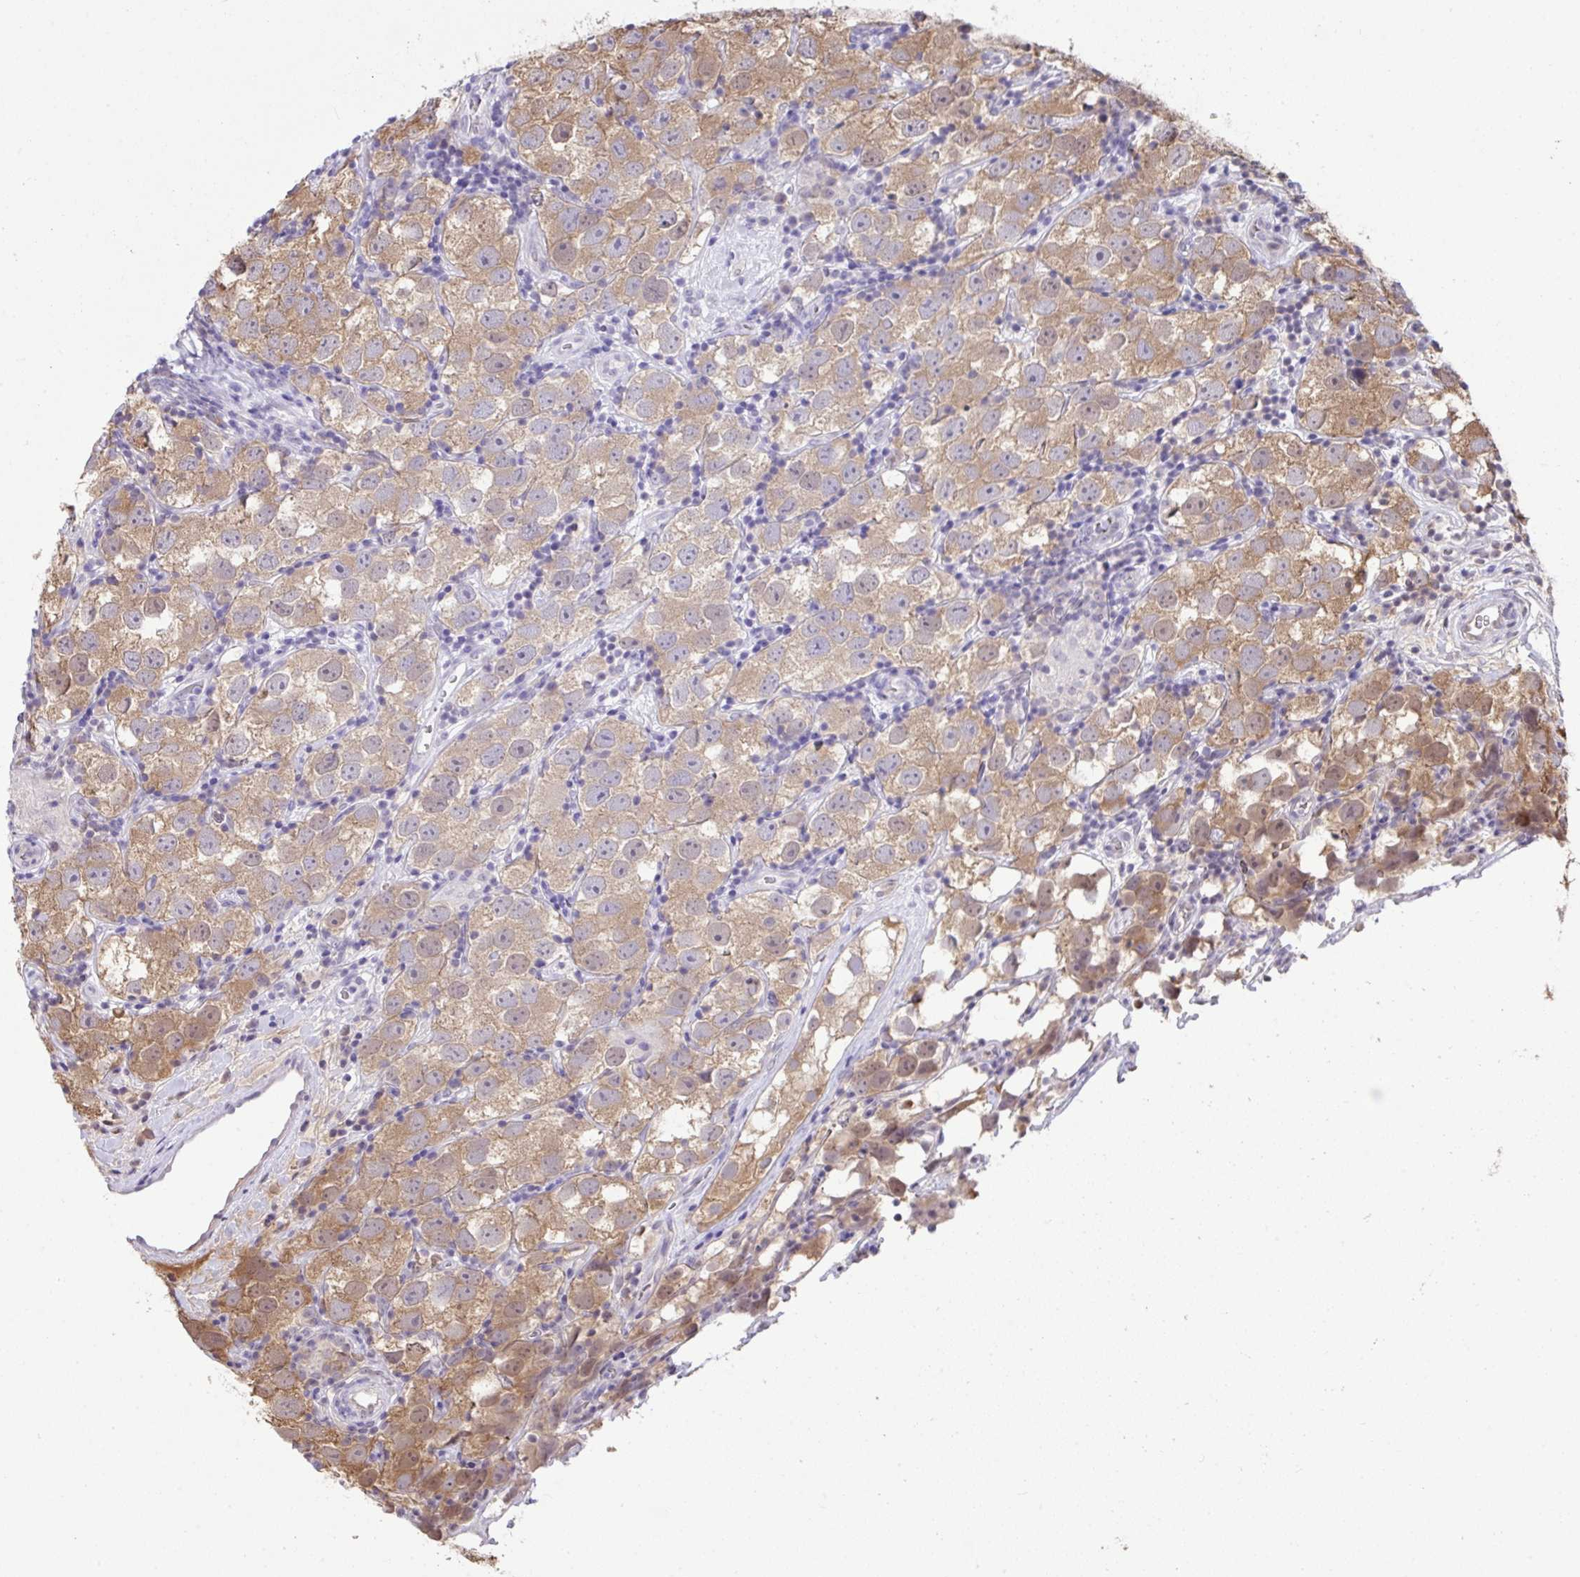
{"staining": {"intensity": "moderate", "quantity": ">75%", "location": "cytoplasmic/membranous"}, "tissue": "testis cancer", "cell_type": "Tumor cells", "image_type": "cancer", "snomed": [{"axis": "morphology", "description": "Seminoma, NOS"}, {"axis": "topography", "description": "Testis"}], "caption": "Protein expression analysis of human testis cancer reveals moderate cytoplasmic/membranous staining in about >75% of tumor cells. (IHC, brightfield microscopy, high magnification).", "gene": "C12orf57", "patient": {"sex": "male", "age": 26}}